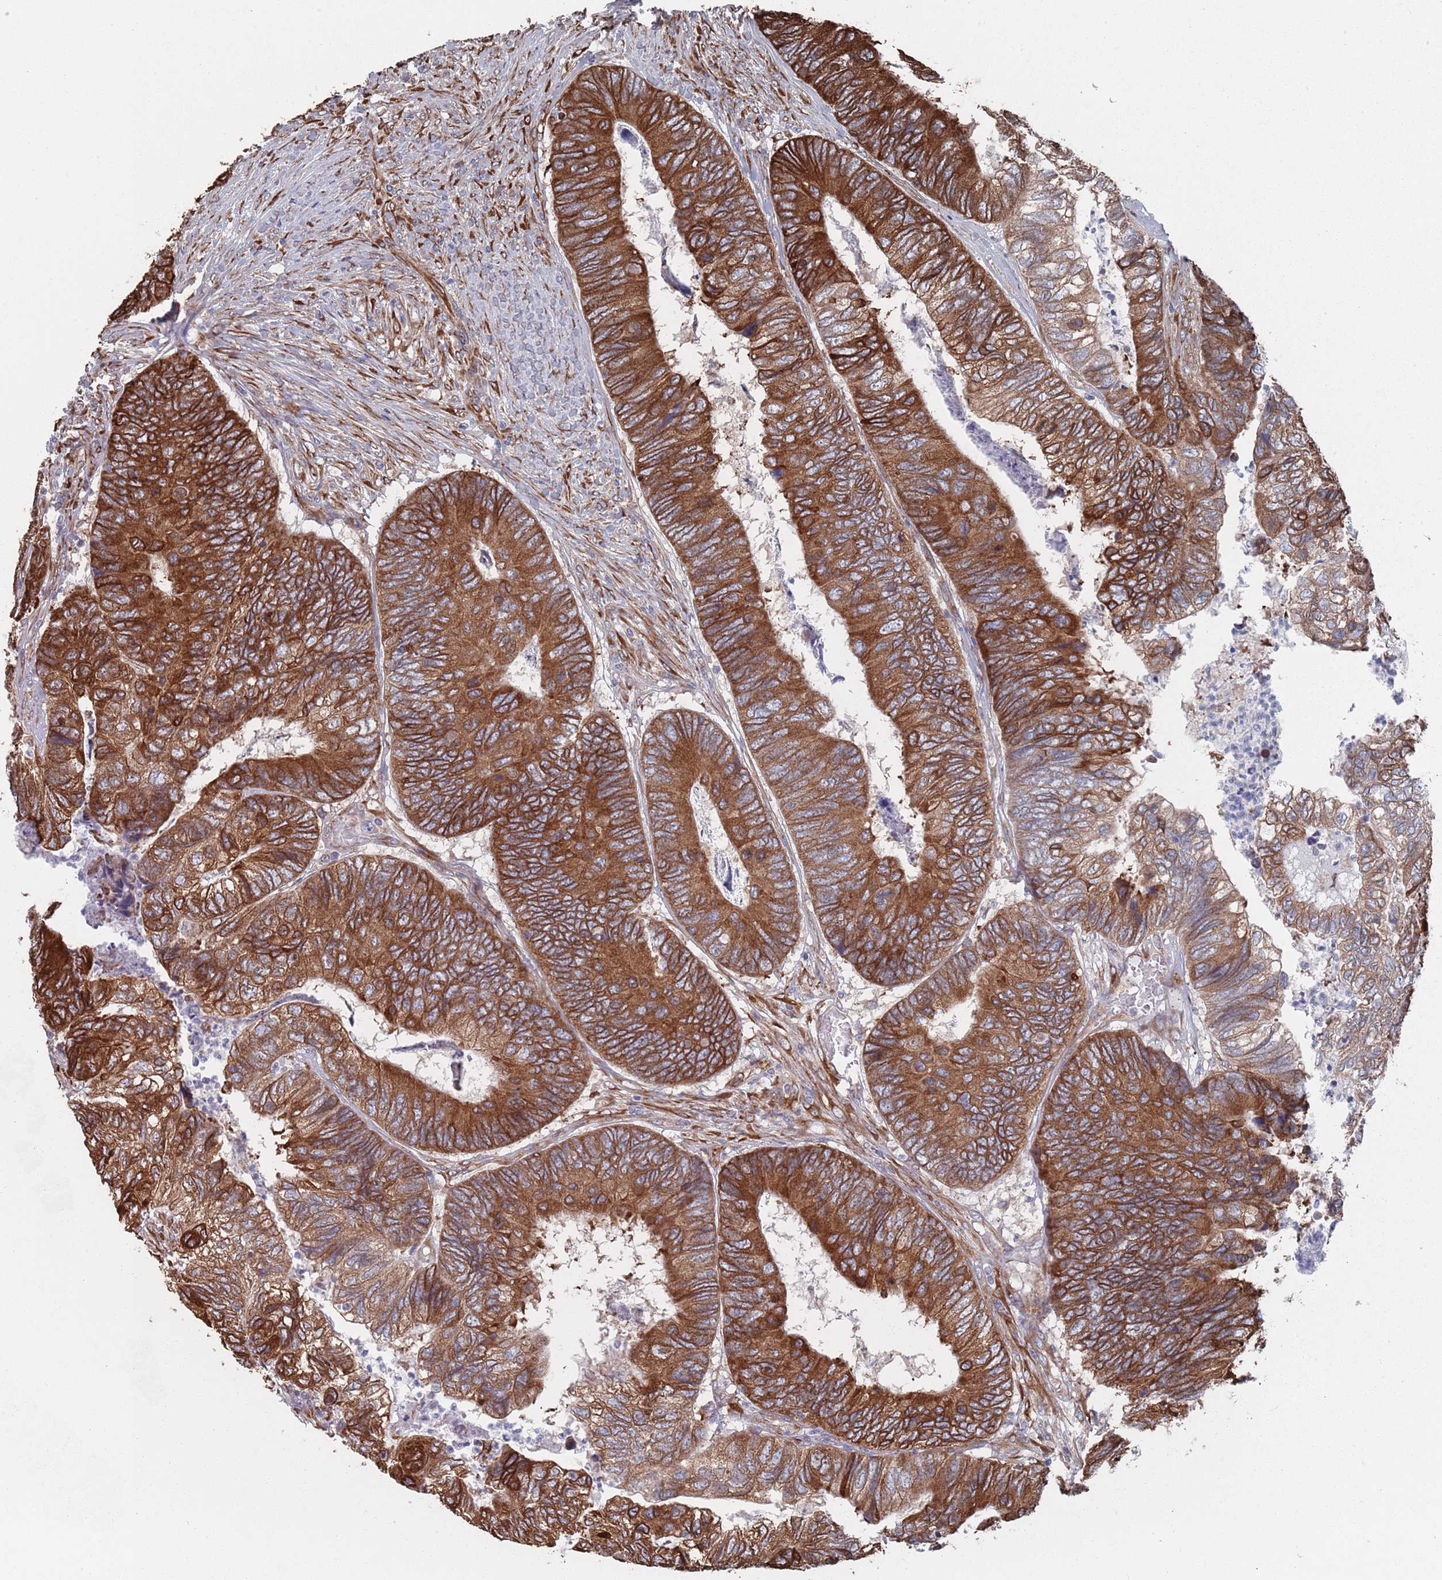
{"staining": {"intensity": "strong", "quantity": ">75%", "location": "cytoplasmic/membranous"}, "tissue": "colorectal cancer", "cell_type": "Tumor cells", "image_type": "cancer", "snomed": [{"axis": "morphology", "description": "Adenocarcinoma, NOS"}, {"axis": "topography", "description": "Colon"}], "caption": "IHC of human colorectal cancer reveals high levels of strong cytoplasmic/membranous expression in approximately >75% of tumor cells.", "gene": "CCDC106", "patient": {"sex": "female", "age": 67}}